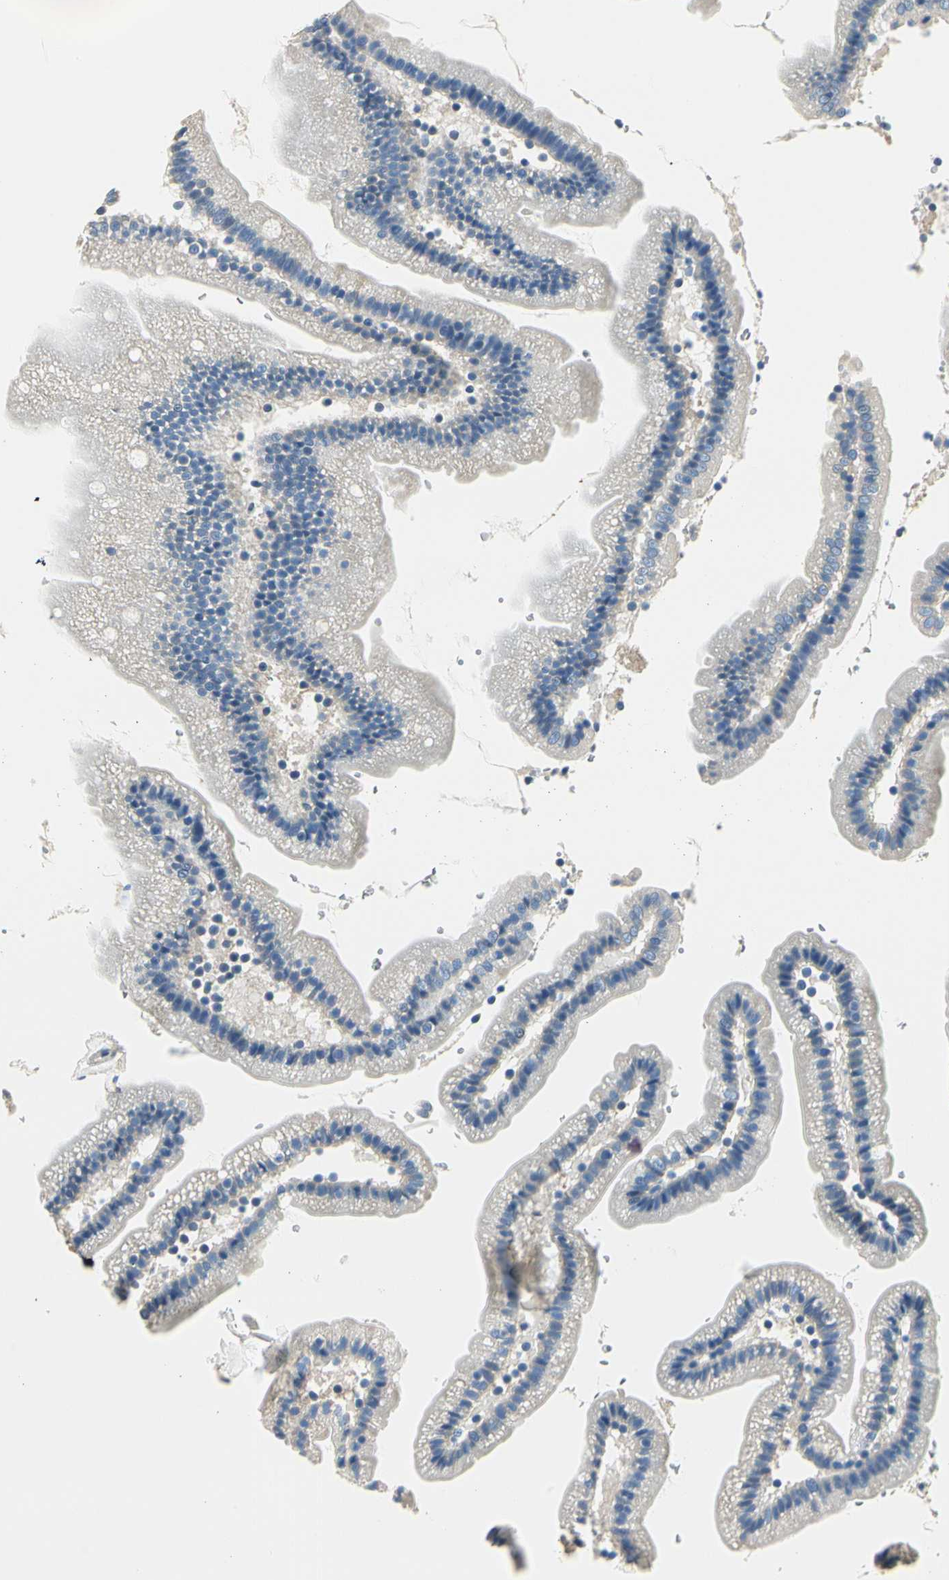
{"staining": {"intensity": "negative", "quantity": "none", "location": "none"}, "tissue": "duodenum", "cell_type": "Glandular cells", "image_type": "normal", "snomed": [{"axis": "morphology", "description": "Normal tissue, NOS"}, {"axis": "topography", "description": "Duodenum"}], "caption": "Benign duodenum was stained to show a protein in brown. There is no significant positivity in glandular cells. (DAB (3,3'-diaminobenzidine) IHC, high magnification).", "gene": "TGFBR3", "patient": {"sex": "male", "age": 66}}